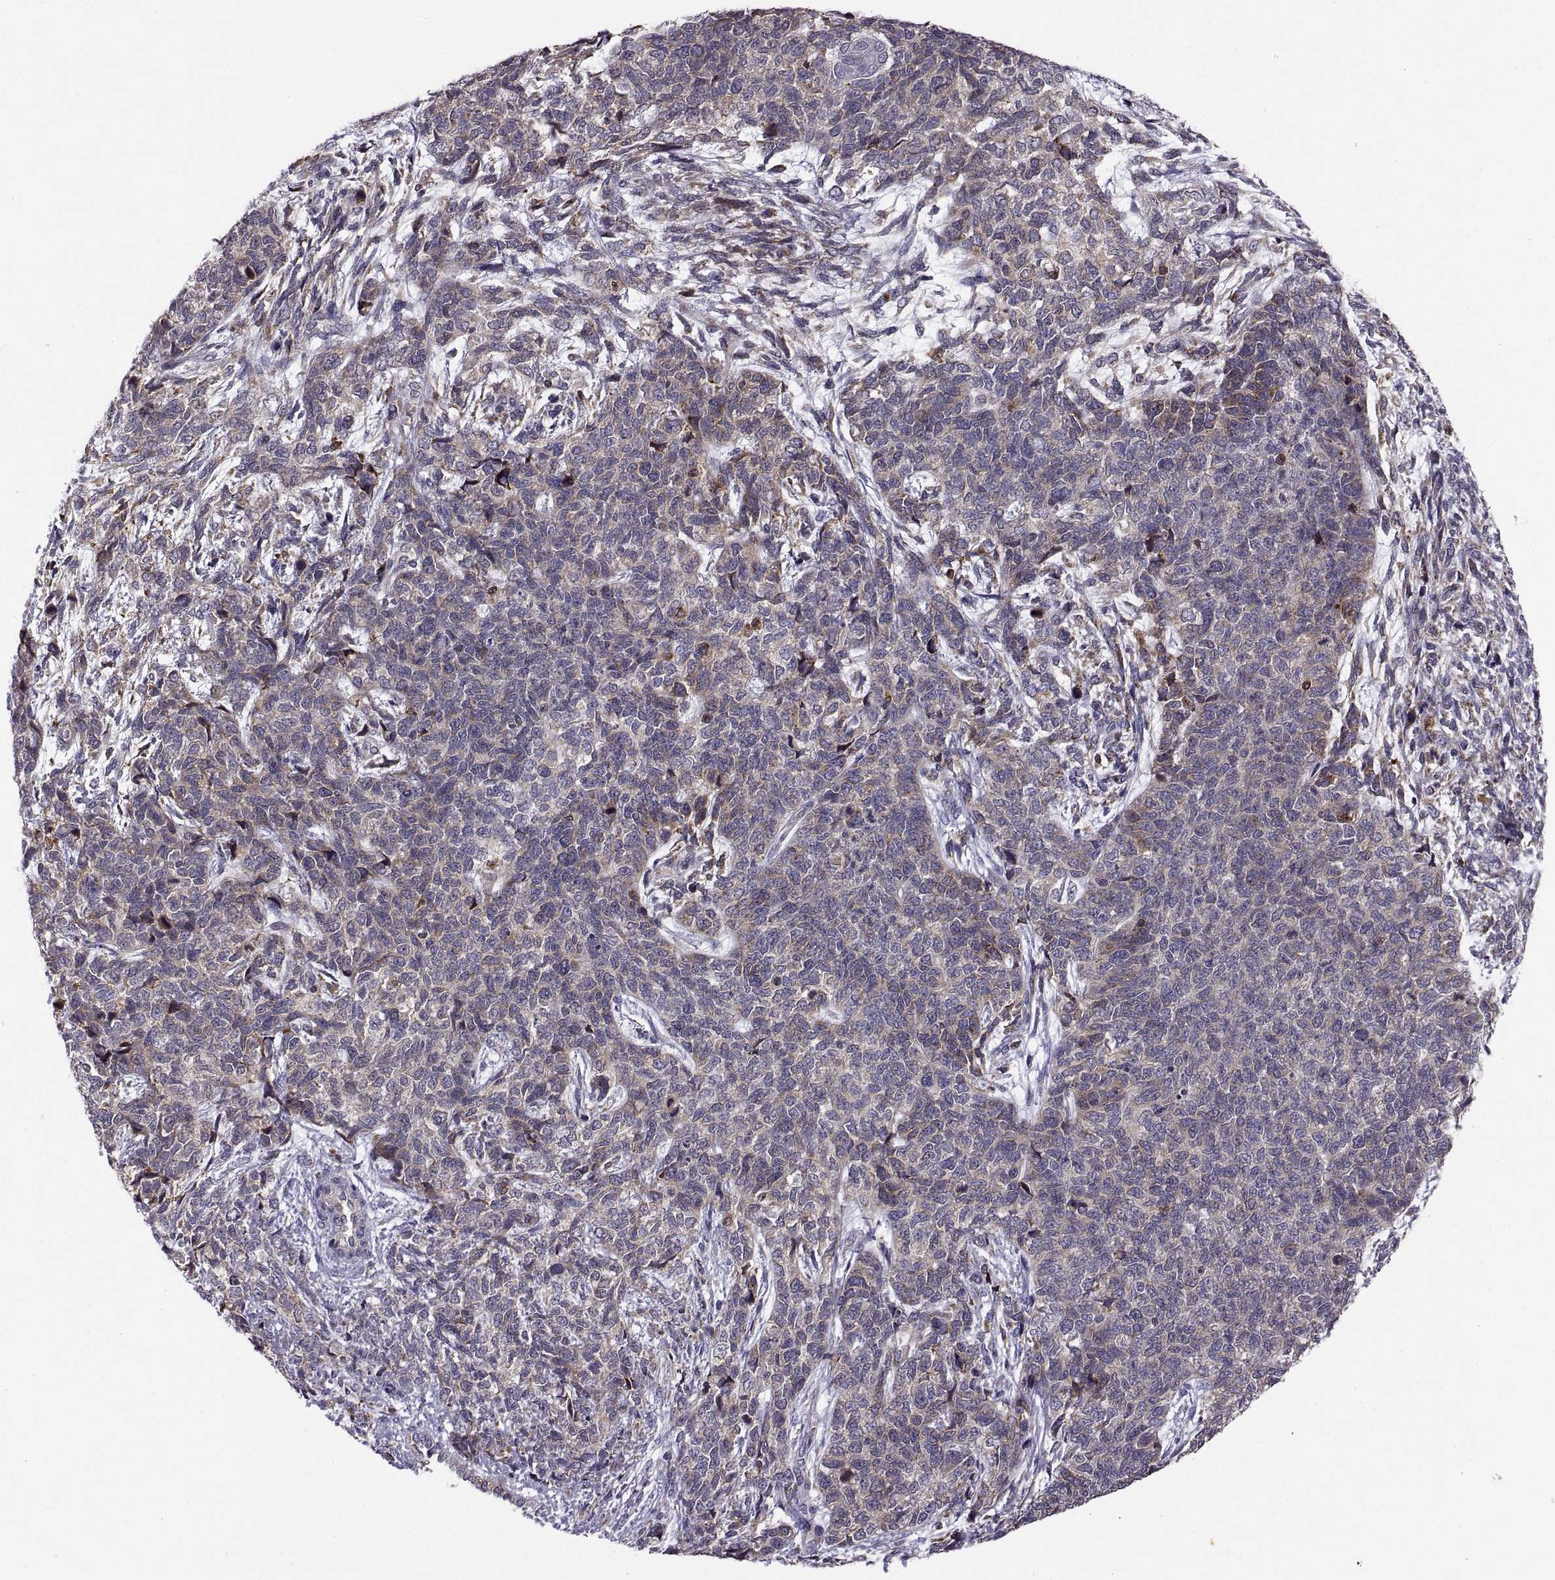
{"staining": {"intensity": "weak", "quantity": "<25%", "location": "cytoplasmic/membranous"}, "tissue": "cervical cancer", "cell_type": "Tumor cells", "image_type": "cancer", "snomed": [{"axis": "morphology", "description": "Squamous cell carcinoma, NOS"}, {"axis": "topography", "description": "Cervix"}], "caption": "Photomicrograph shows no significant protein expression in tumor cells of squamous cell carcinoma (cervical).", "gene": "ACAP1", "patient": {"sex": "female", "age": 63}}